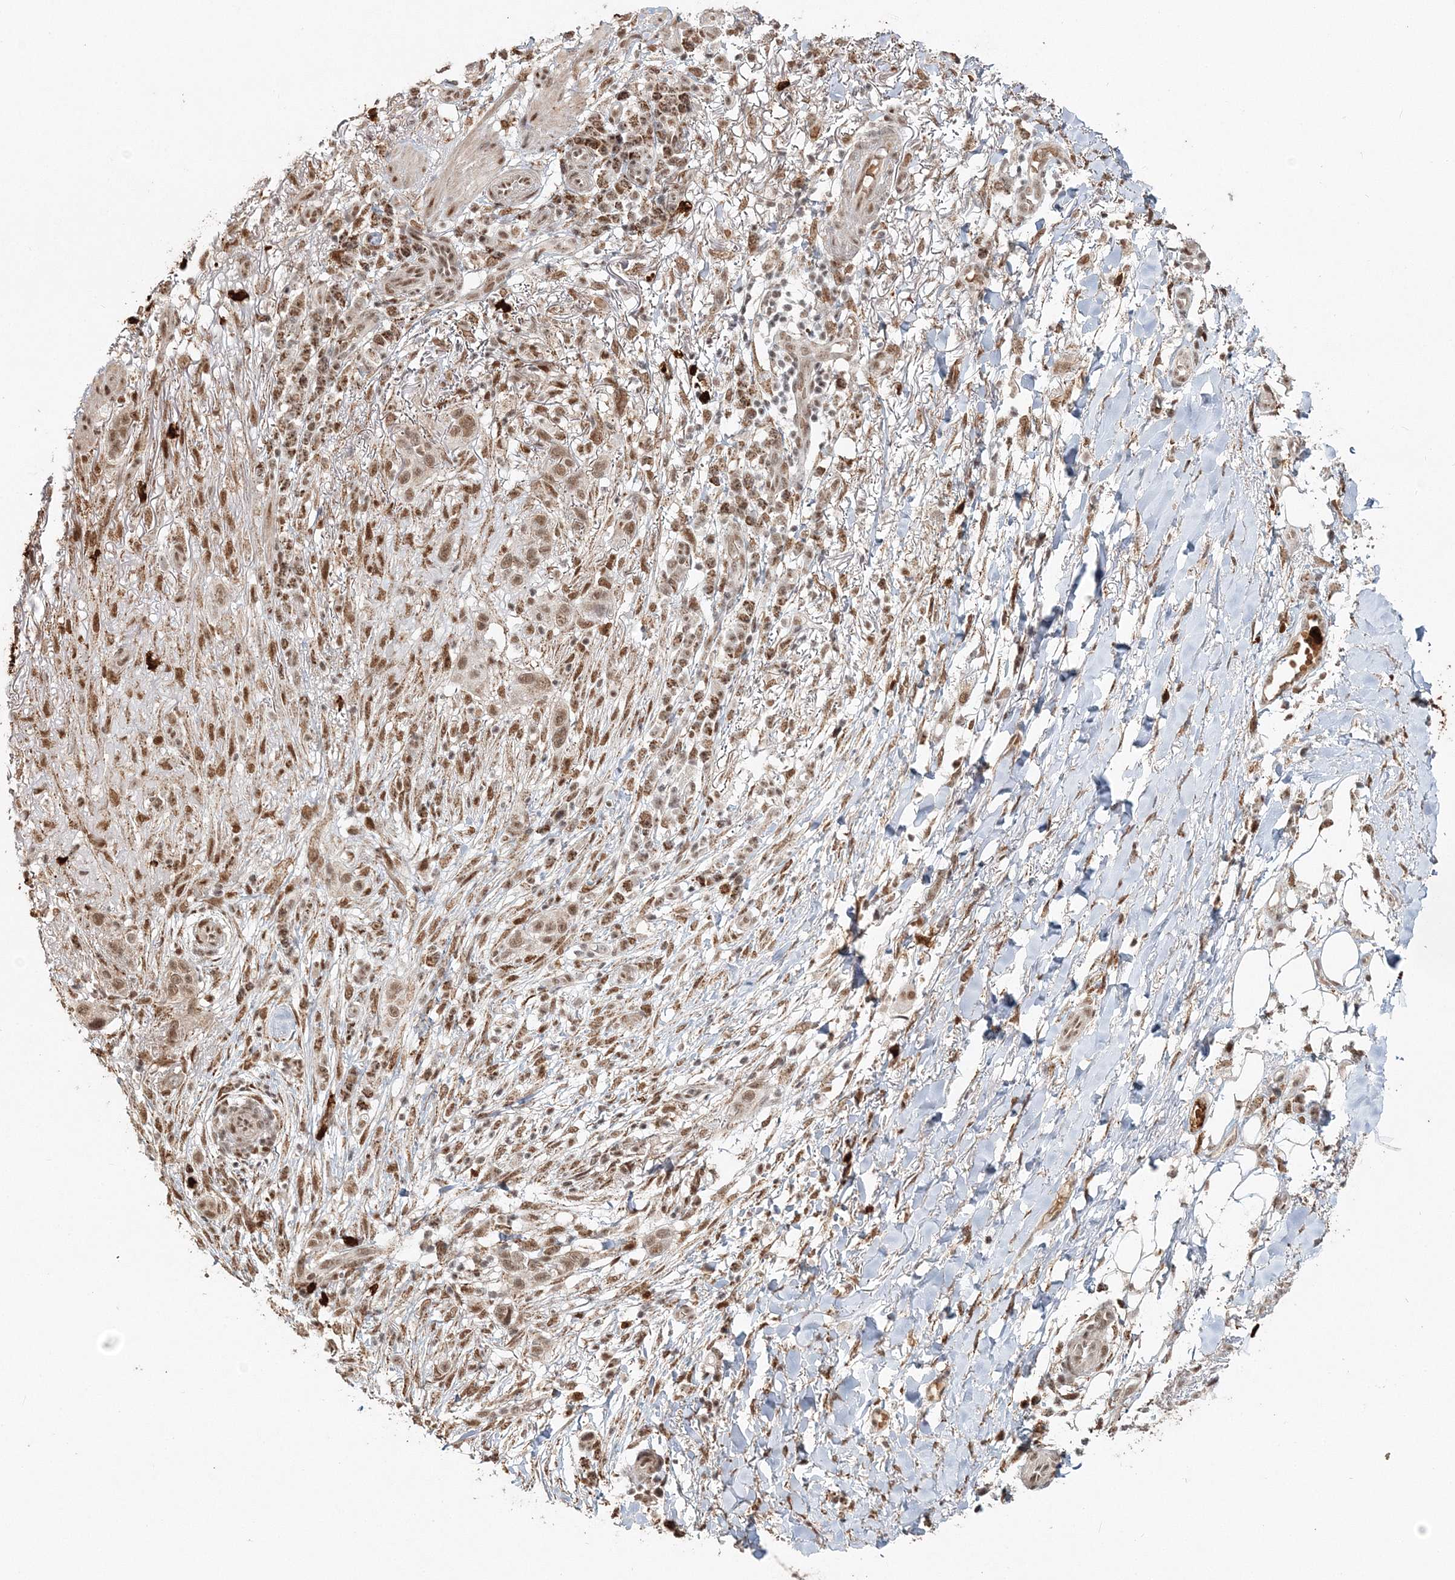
{"staining": {"intensity": "moderate", "quantity": ">75%", "location": "cytoplasmic/membranous,nuclear"}, "tissue": "skin cancer", "cell_type": "Tumor cells", "image_type": "cancer", "snomed": [{"axis": "morphology", "description": "Normal tissue, NOS"}, {"axis": "morphology", "description": "Squamous cell carcinoma, NOS"}, {"axis": "topography", "description": "Skin"}], "caption": "DAB (3,3'-diaminobenzidine) immunohistochemical staining of human skin cancer reveals moderate cytoplasmic/membranous and nuclear protein staining in about >75% of tumor cells. Using DAB (3,3'-diaminobenzidine) (brown) and hematoxylin (blue) stains, captured at high magnification using brightfield microscopy.", "gene": "QRICH1", "patient": {"sex": "female", "age": 96}}